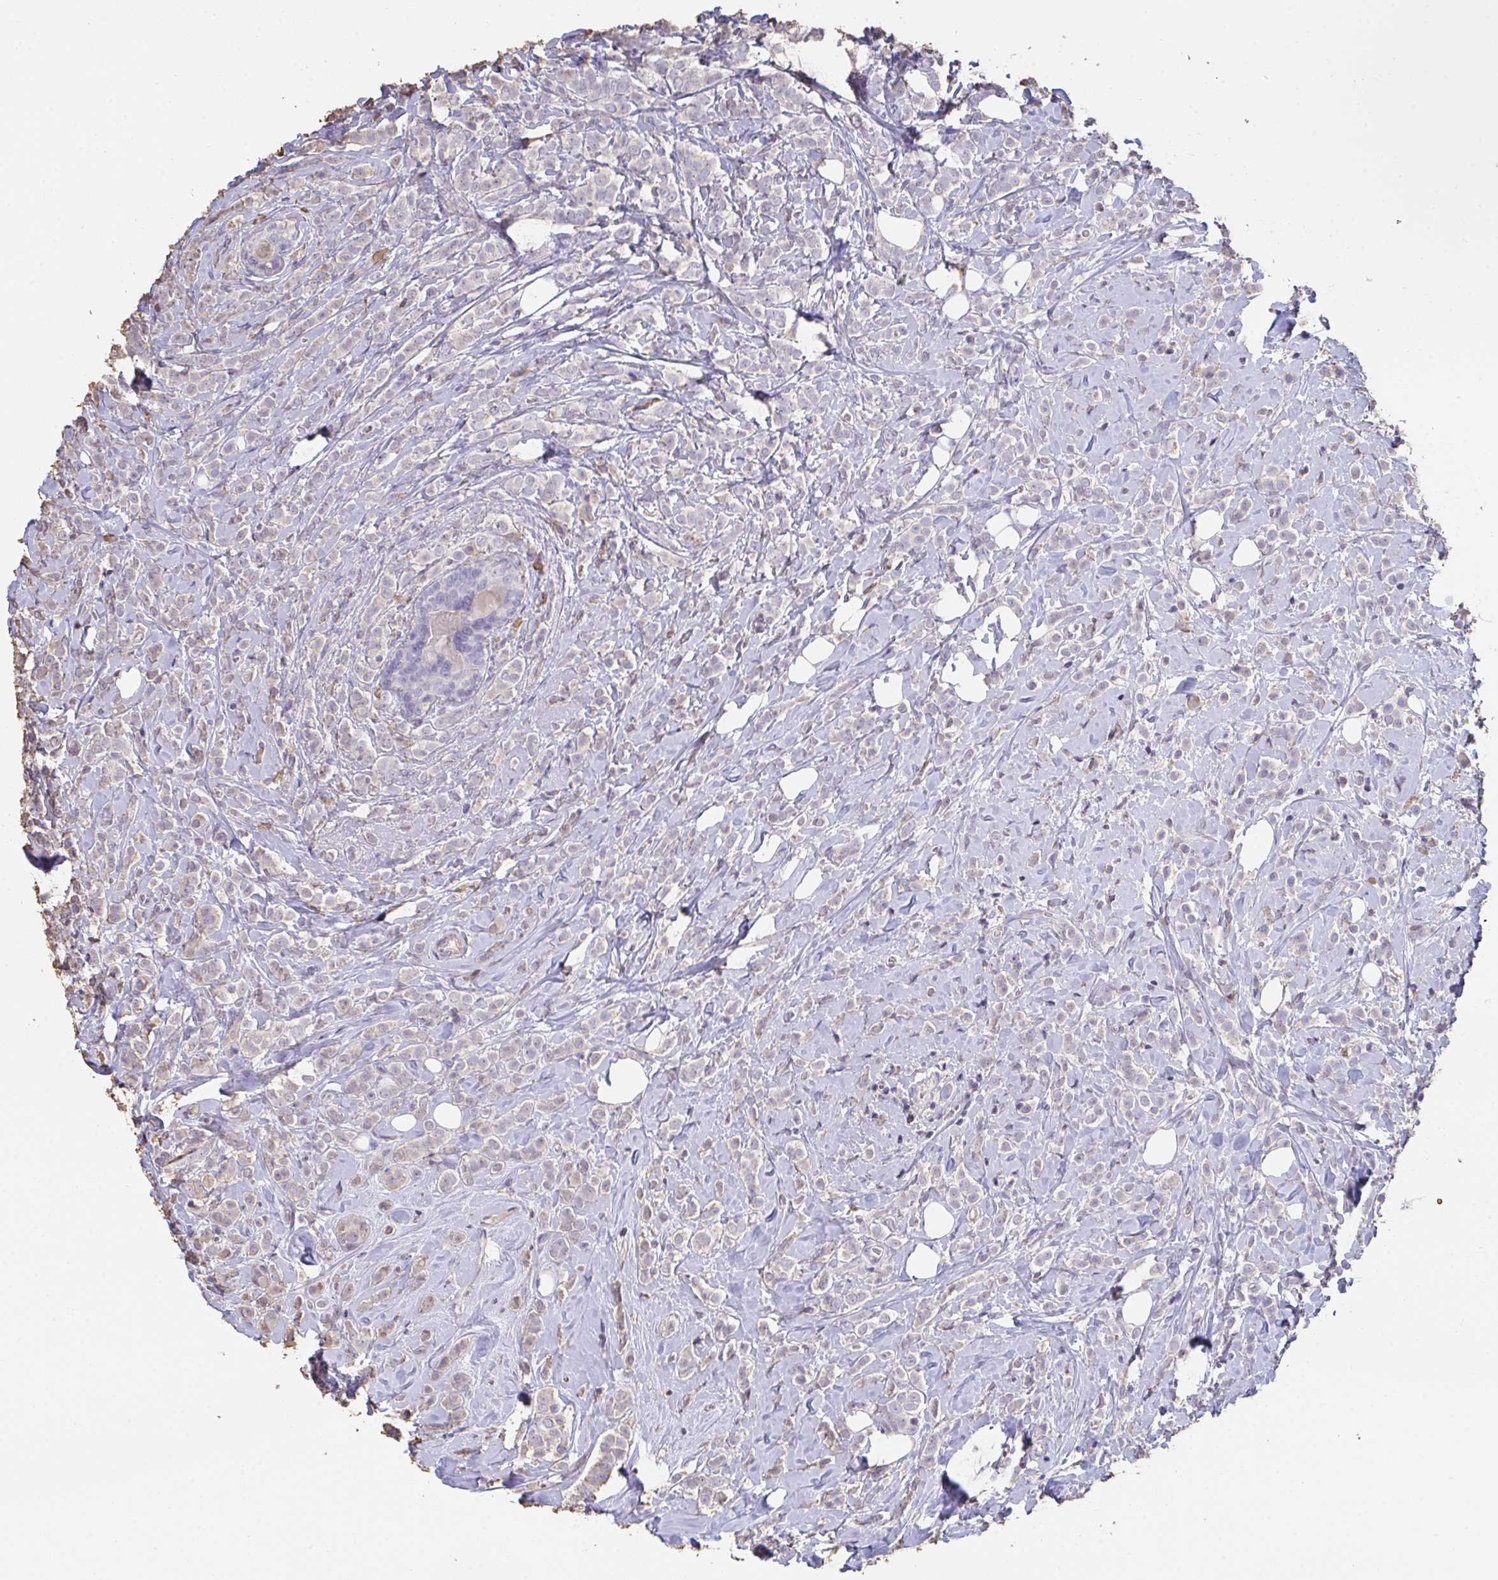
{"staining": {"intensity": "negative", "quantity": "none", "location": "none"}, "tissue": "breast cancer", "cell_type": "Tumor cells", "image_type": "cancer", "snomed": [{"axis": "morphology", "description": "Lobular carcinoma"}, {"axis": "topography", "description": "Breast"}], "caption": "Tumor cells are negative for protein expression in human lobular carcinoma (breast). The staining is performed using DAB brown chromogen with nuclei counter-stained in using hematoxylin.", "gene": "IL23R", "patient": {"sex": "female", "age": 49}}